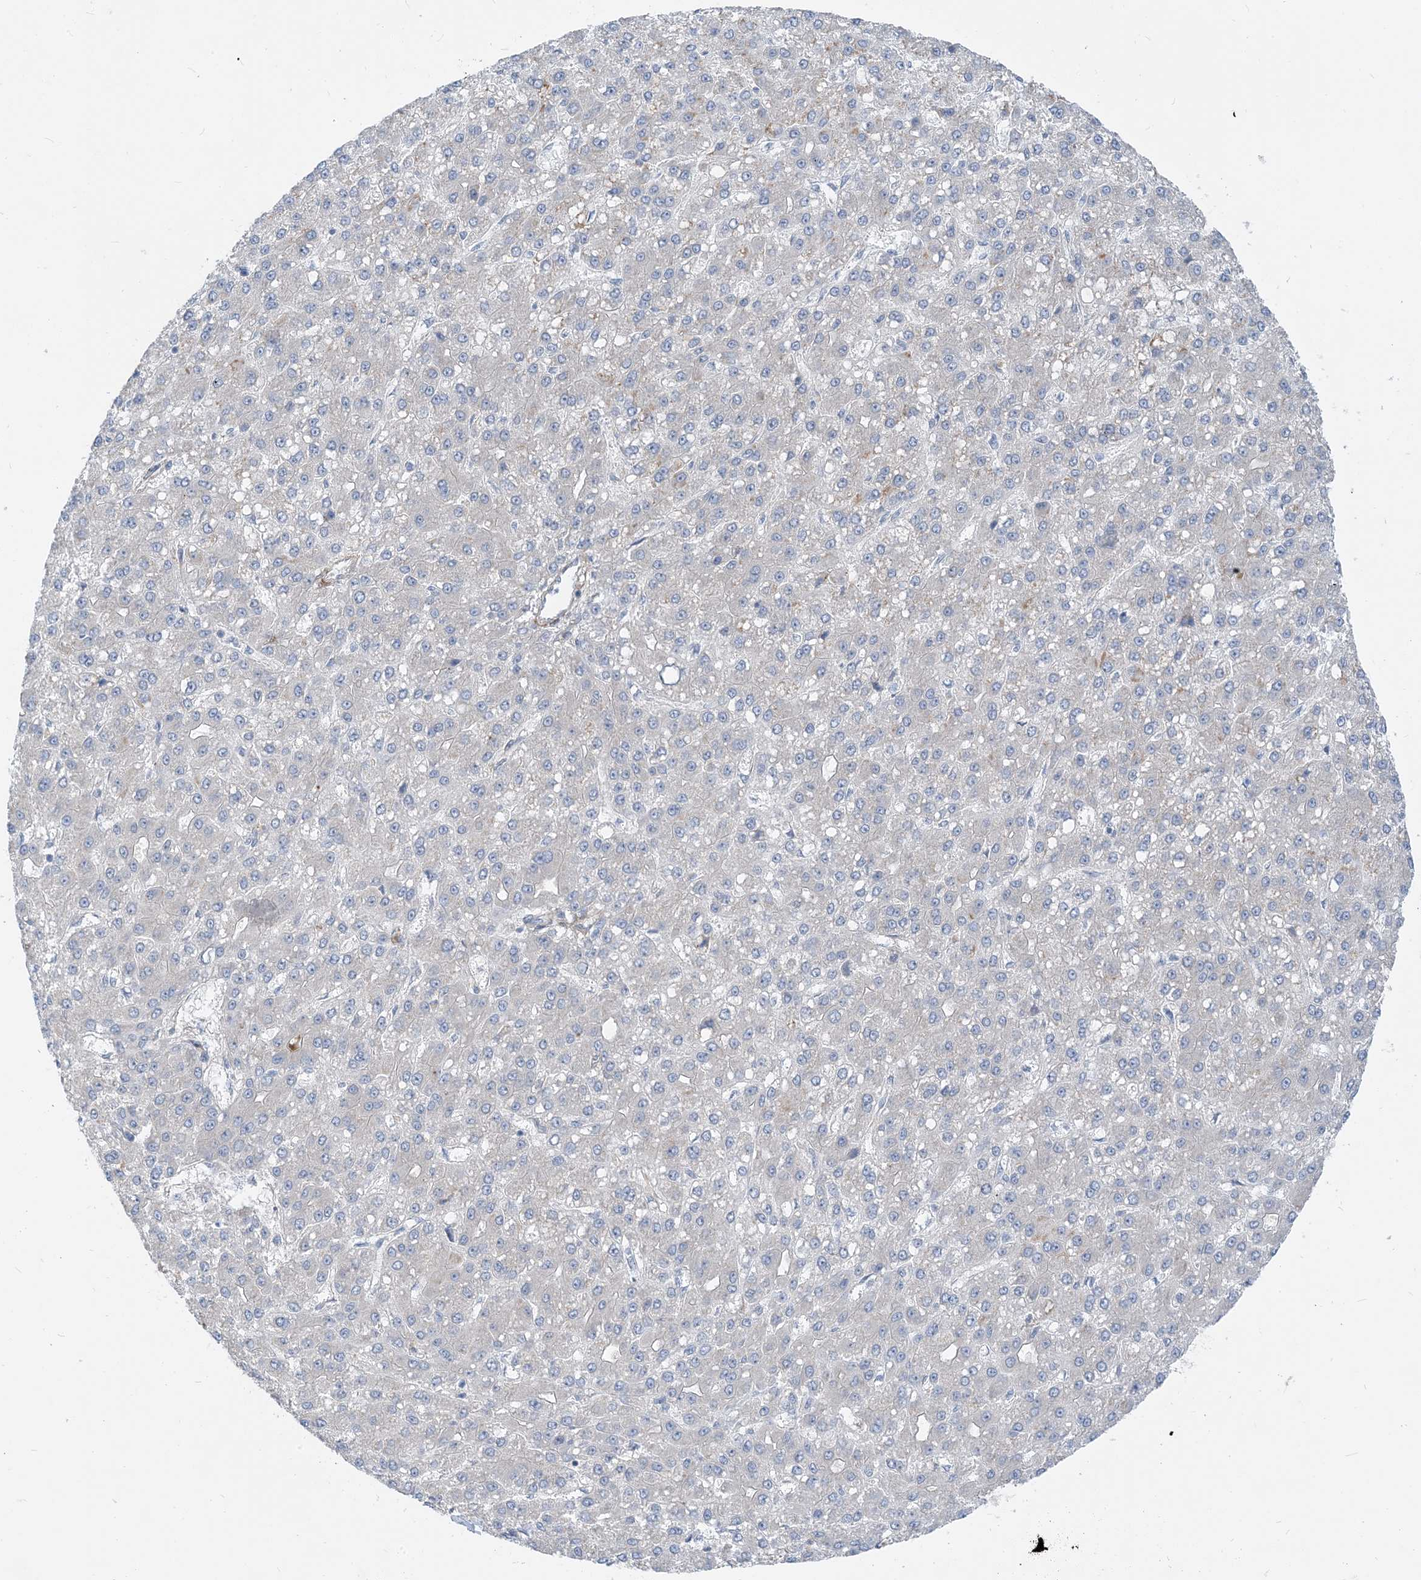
{"staining": {"intensity": "weak", "quantity": "<25%", "location": "cytoplasmic/membranous"}, "tissue": "liver cancer", "cell_type": "Tumor cells", "image_type": "cancer", "snomed": [{"axis": "morphology", "description": "Carcinoma, Hepatocellular, NOS"}, {"axis": "topography", "description": "Liver"}], "caption": "This is an immunohistochemistry (IHC) histopathology image of hepatocellular carcinoma (liver). There is no positivity in tumor cells.", "gene": "PLEKHA3", "patient": {"sex": "male", "age": 67}}